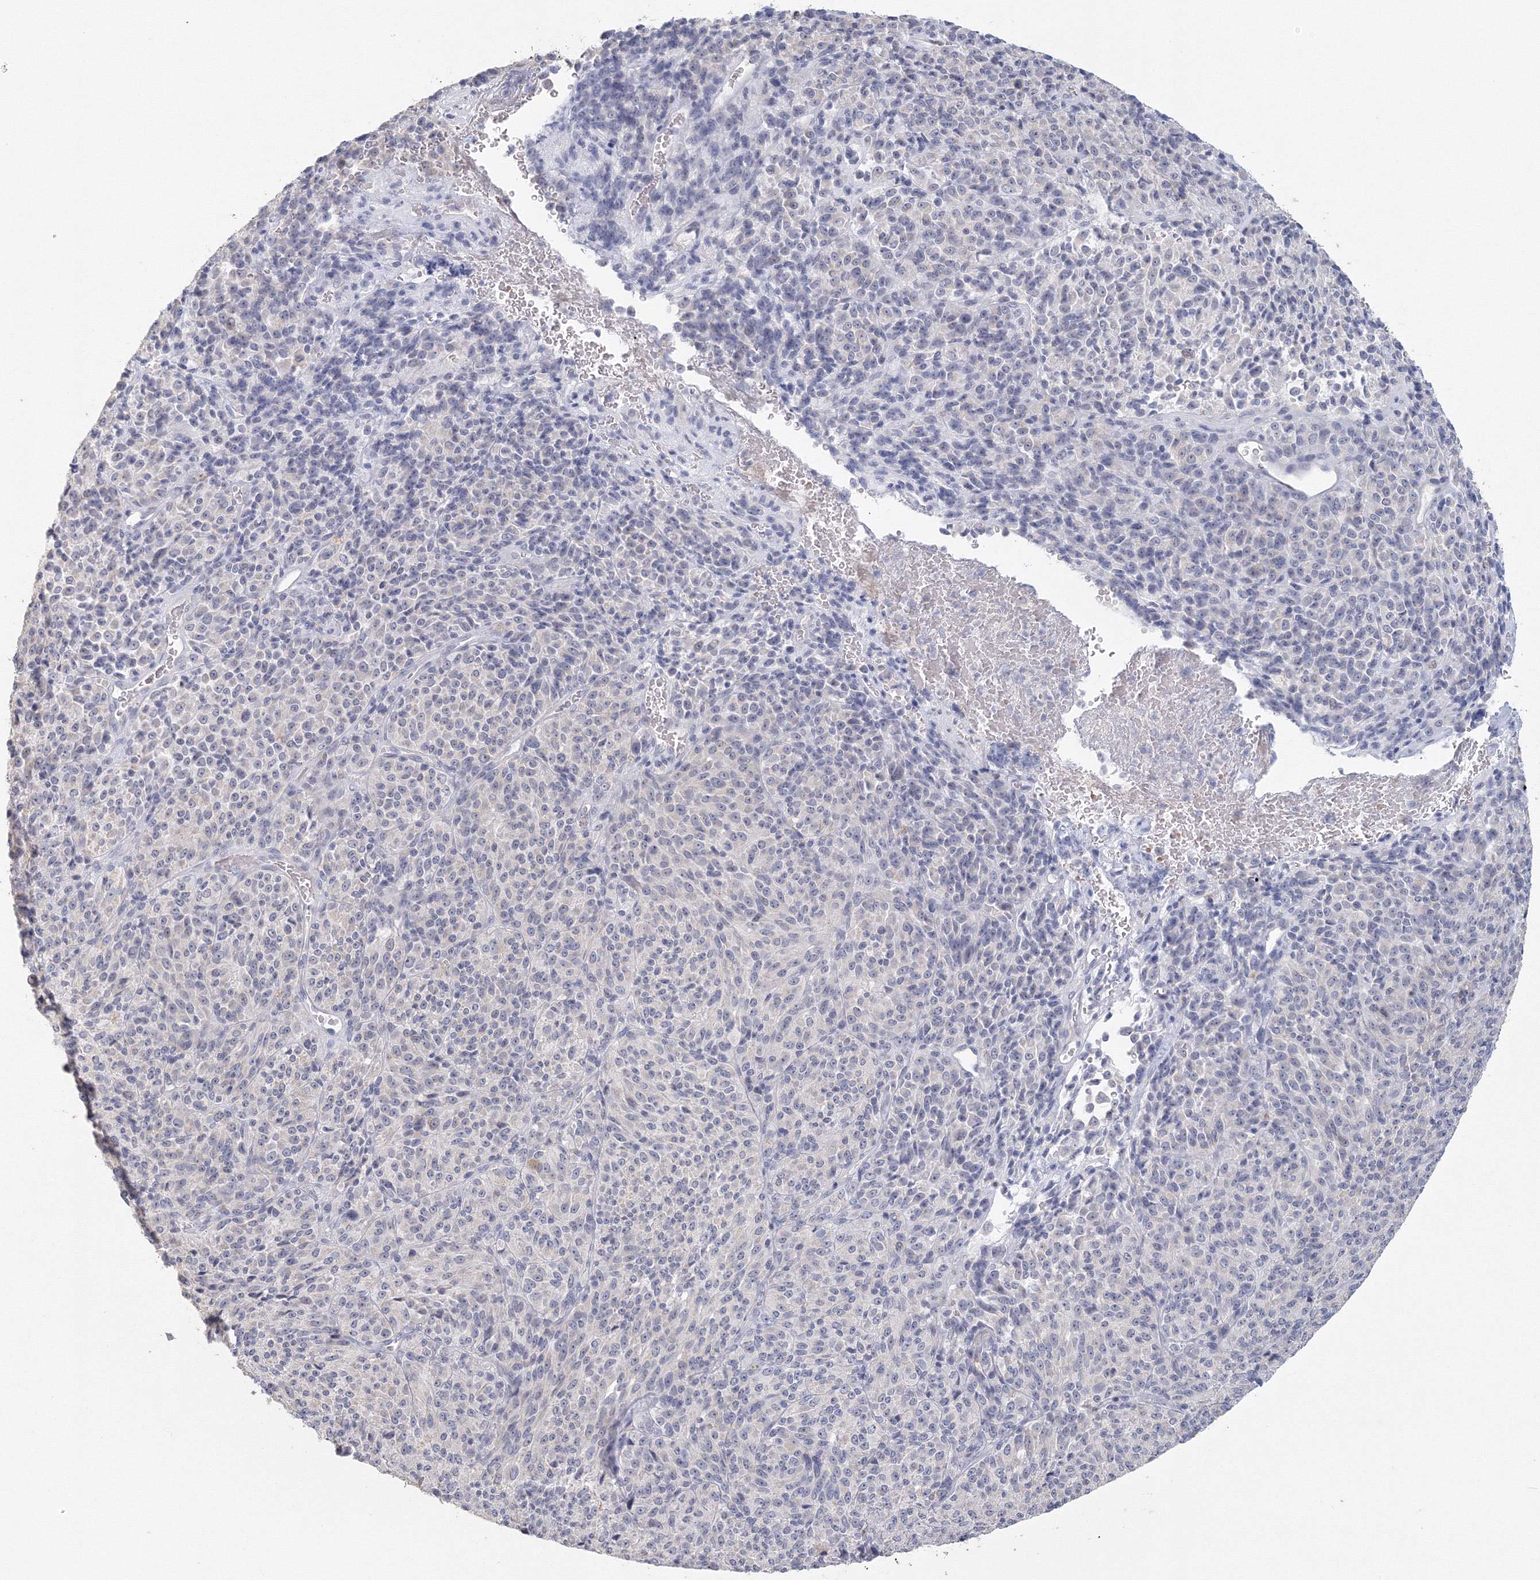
{"staining": {"intensity": "negative", "quantity": "none", "location": "none"}, "tissue": "melanoma", "cell_type": "Tumor cells", "image_type": "cancer", "snomed": [{"axis": "morphology", "description": "Malignant melanoma, Metastatic site"}, {"axis": "topography", "description": "Brain"}], "caption": "Histopathology image shows no protein positivity in tumor cells of malignant melanoma (metastatic site) tissue.", "gene": "TACC2", "patient": {"sex": "female", "age": 56}}